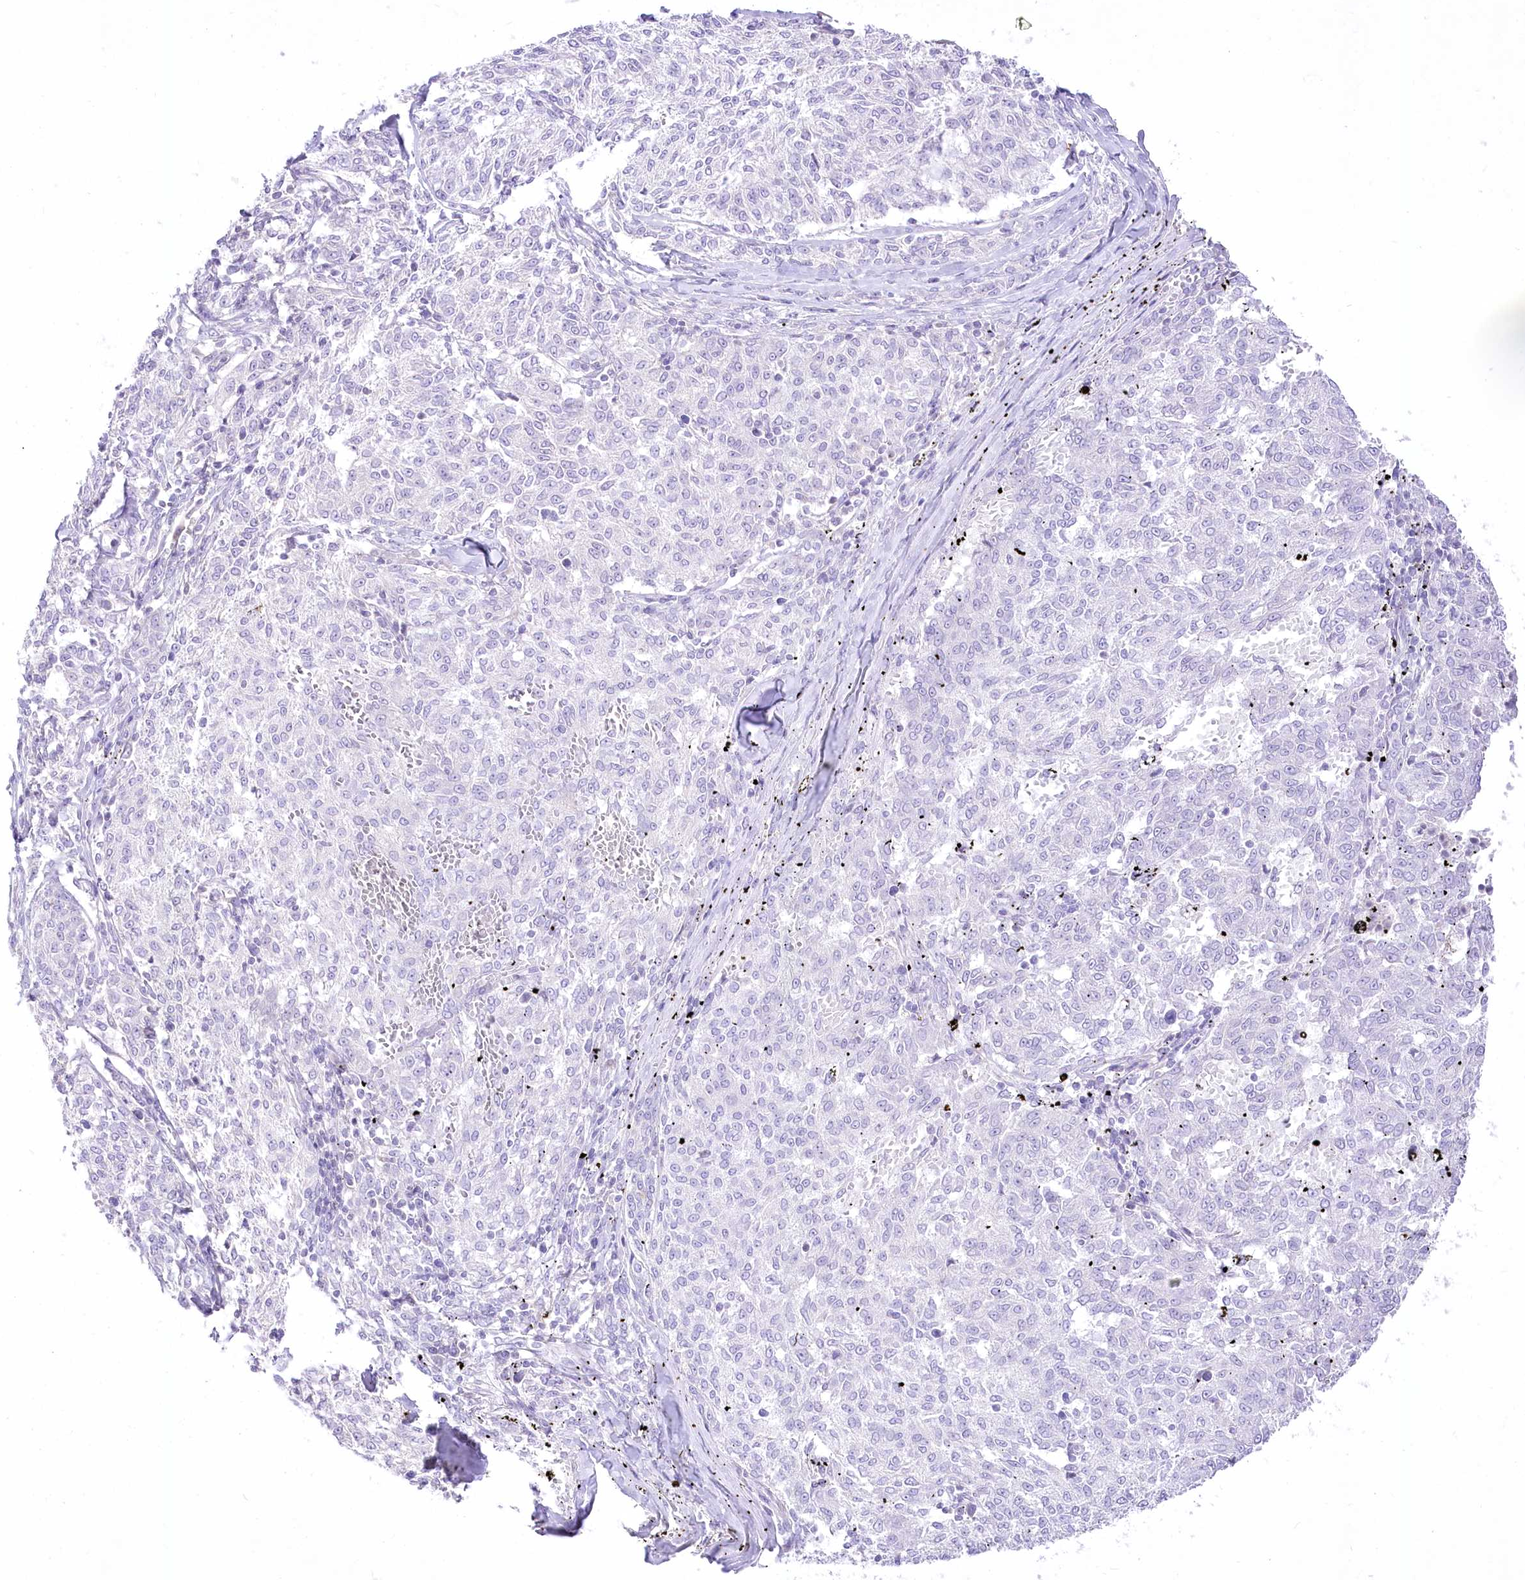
{"staining": {"intensity": "negative", "quantity": "none", "location": "none"}, "tissue": "melanoma", "cell_type": "Tumor cells", "image_type": "cancer", "snomed": [{"axis": "morphology", "description": "Malignant melanoma, NOS"}, {"axis": "topography", "description": "Skin"}], "caption": "Immunohistochemistry (IHC) of human melanoma displays no expression in tumor cells. (Immunohistochemistry (IHC), brightfield microscopy, high magnification).", "gene": "HELT", "patient": {"sex": "female", "age": 72}}